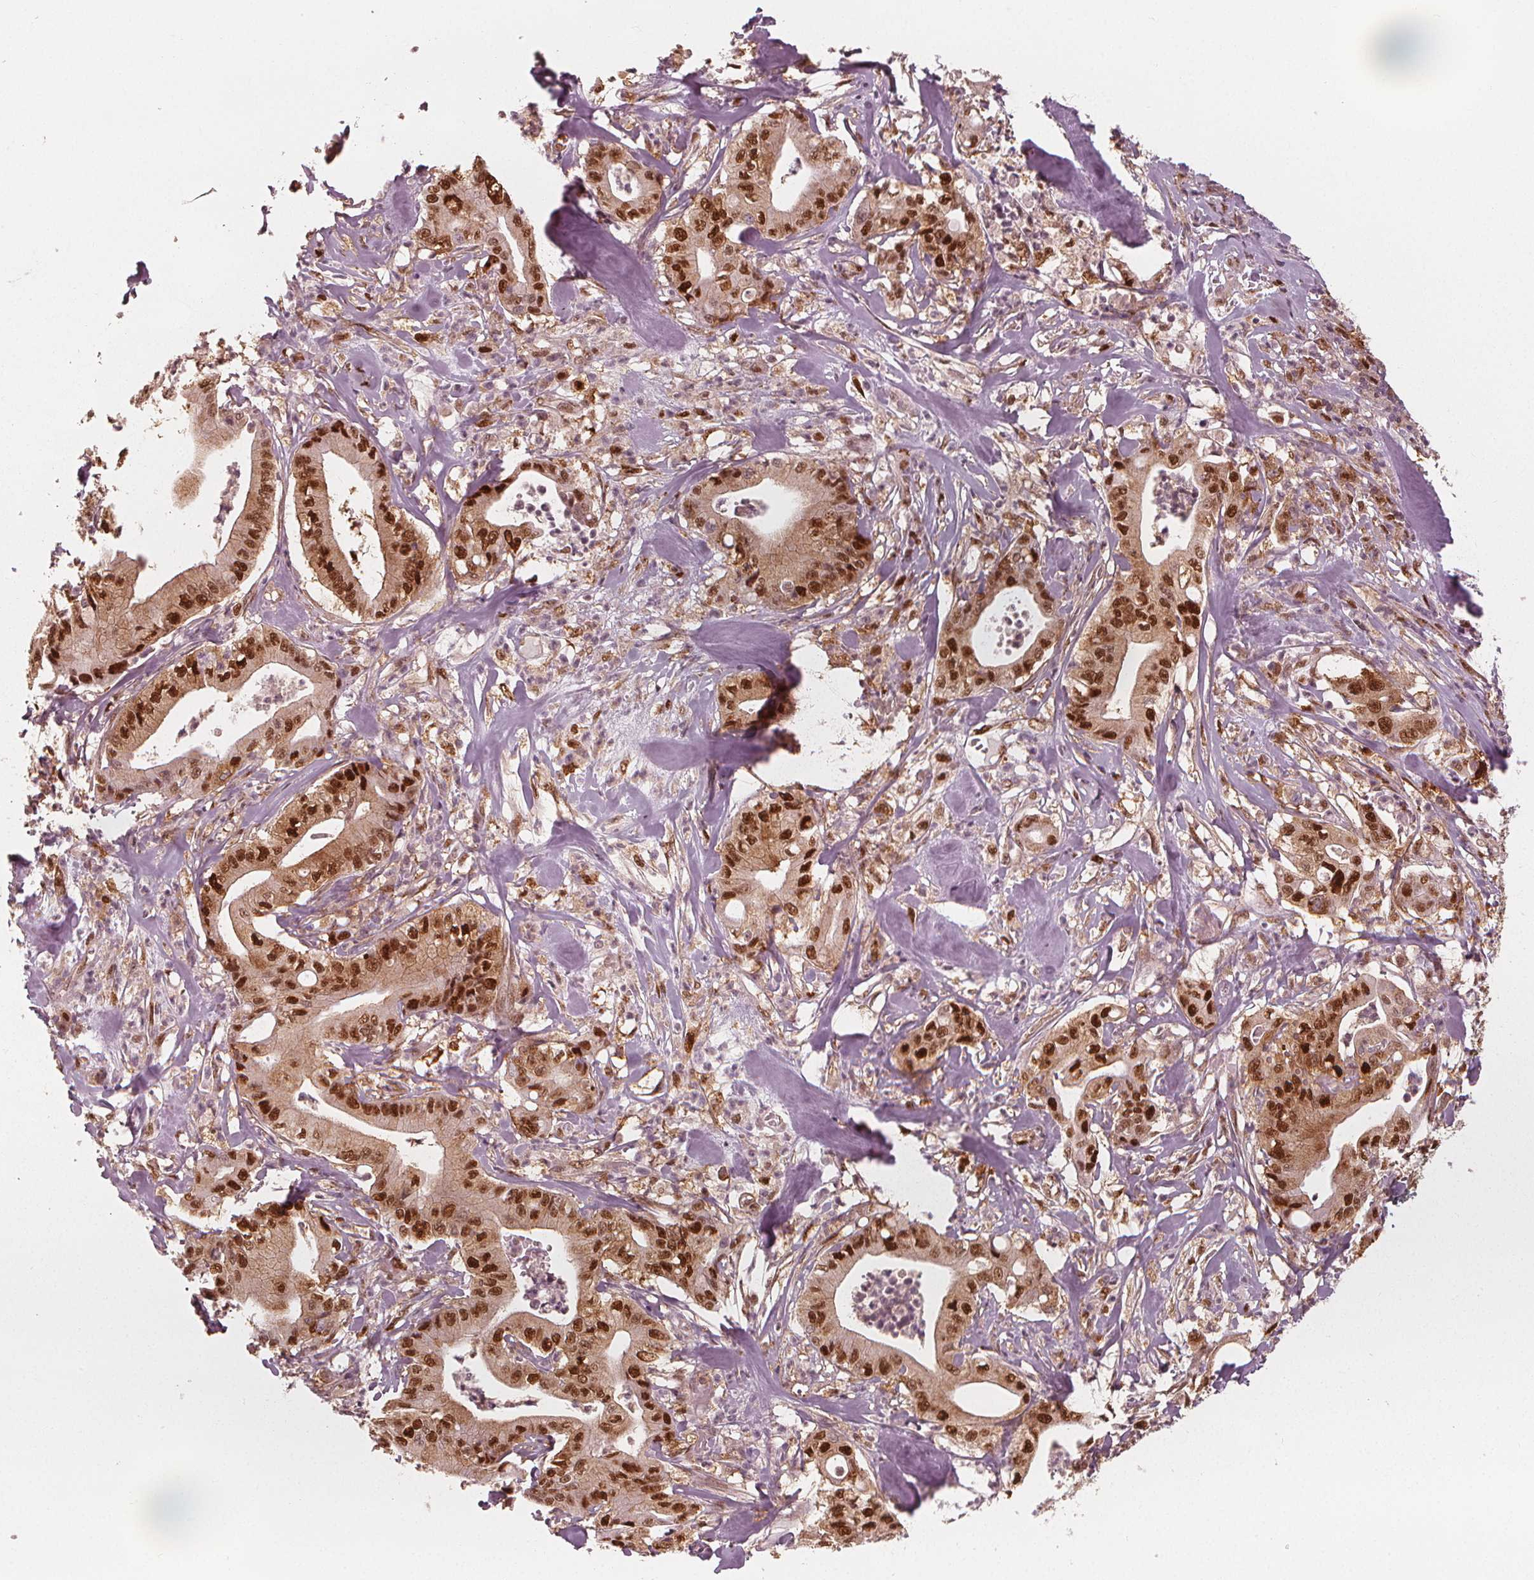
{"staining": {"intensity": "strong", "quantity": ">75%", "location": "cytoplasmic/membranous,nuclear"}, "tissue": "pancreatic cancer", "cell_type": "Tumor cells", "image_type": "cancer", "snomed": [{"axis": "morphology", "description": "Adenocarcinoma, NOS"}, {"axis": "topography", "description": "Pancreas"}], "caption": "Immunohistochemical staining of pancreatic cancer (adenocarcinoma) shows high levels of strong cytoplasmic/membranous and nuclear protein positivity in about >75% of tumor cells.", "gene": "SQSTM1", "patient": {"sex": "male", "age": 71}}